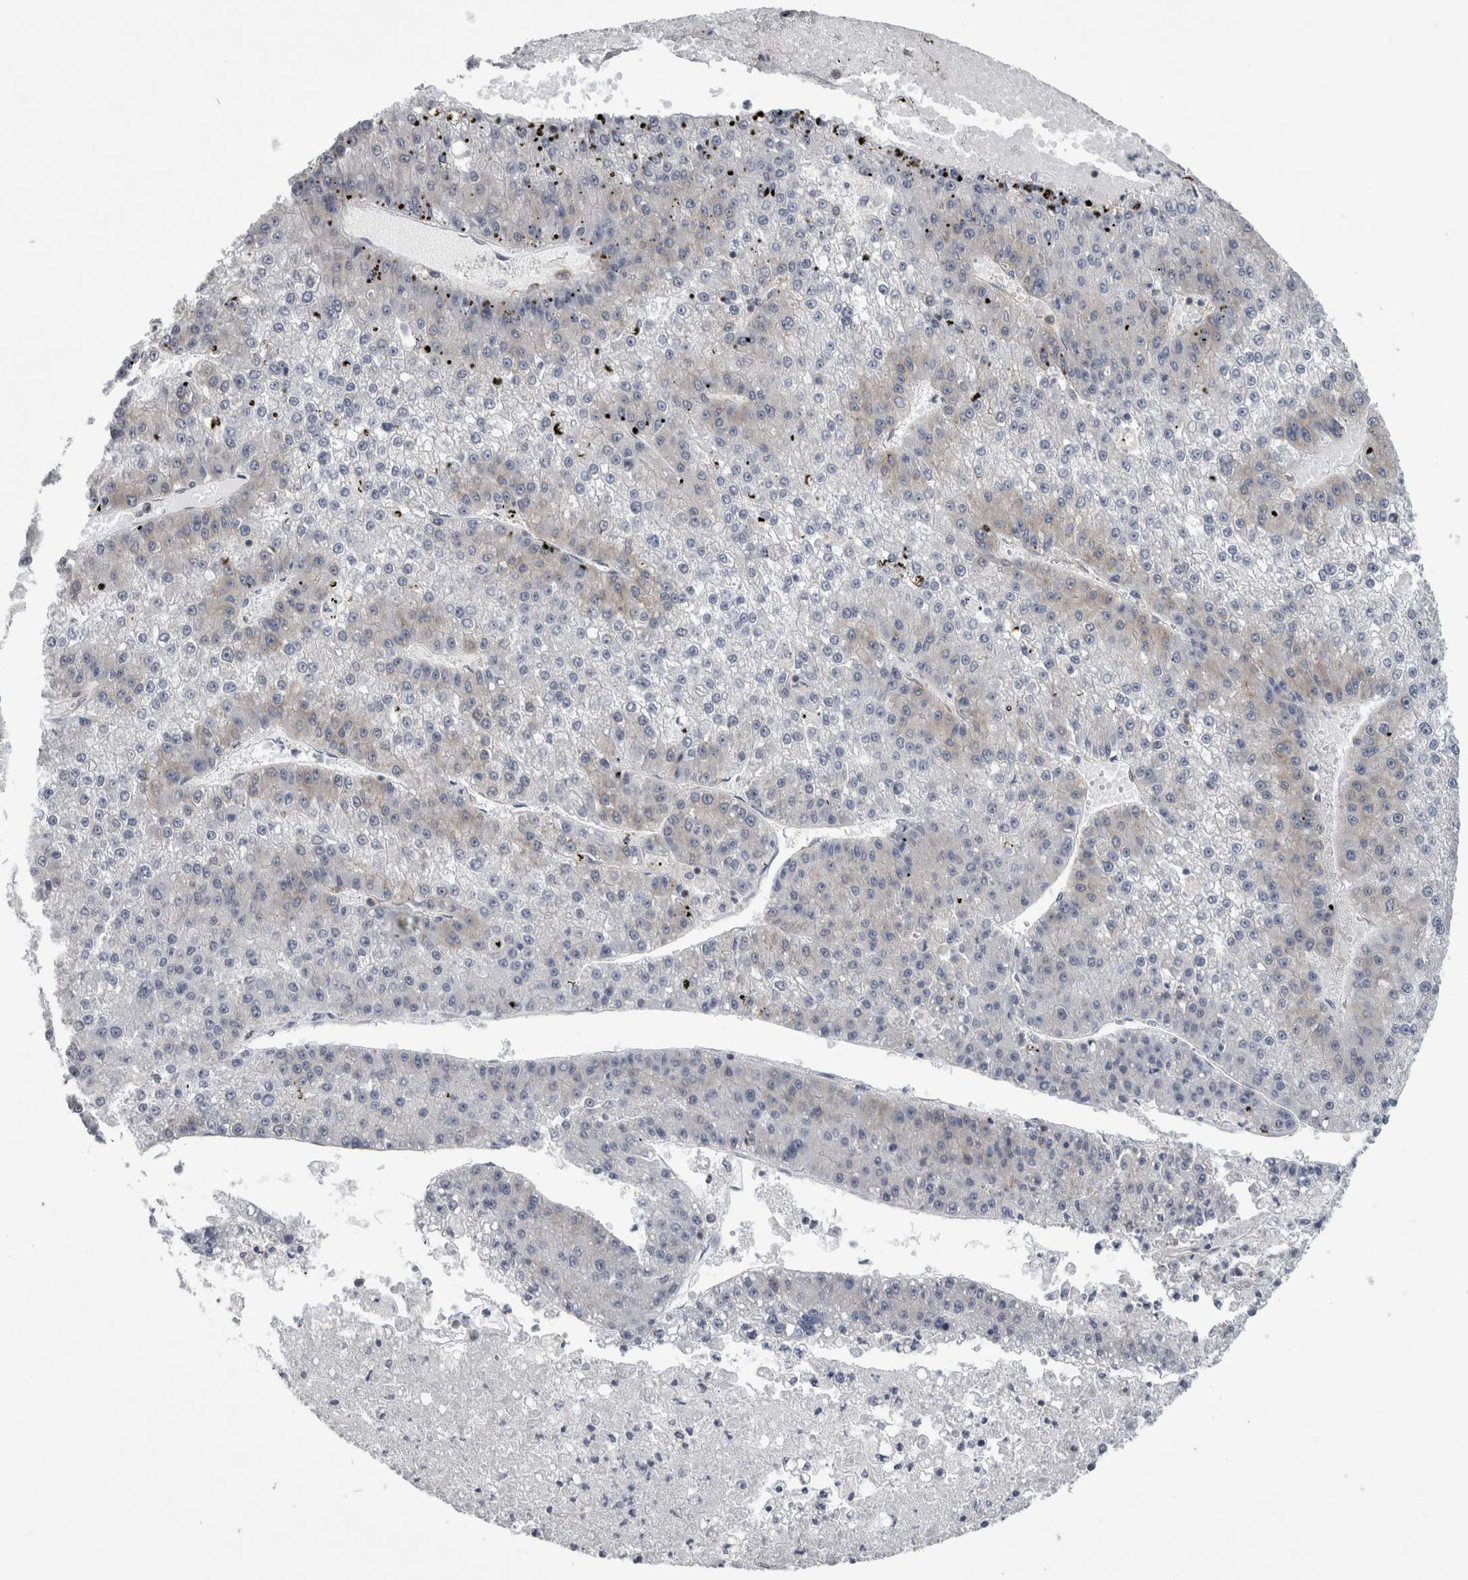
{"staining": {"intensity": "weak", "quantity": "<25%", "location": "cytoplasmic/membranous"}, "tissue": "liver cancer", "cell_type": "Tumor cells", "image_type": "cancer", "snomed": [{"axis": "morphology", "description": "Carcinoma, Hepatocellular, NOS"}, {"axis": "topography", "description": "Liver"}], "caption": "Protein analysis of liver cancer (hepatocellular carcinoma) displays no significant staining in tumor cells.", "gene": "PRRC2C", "patient": {"sex": "female", "age": 73}}